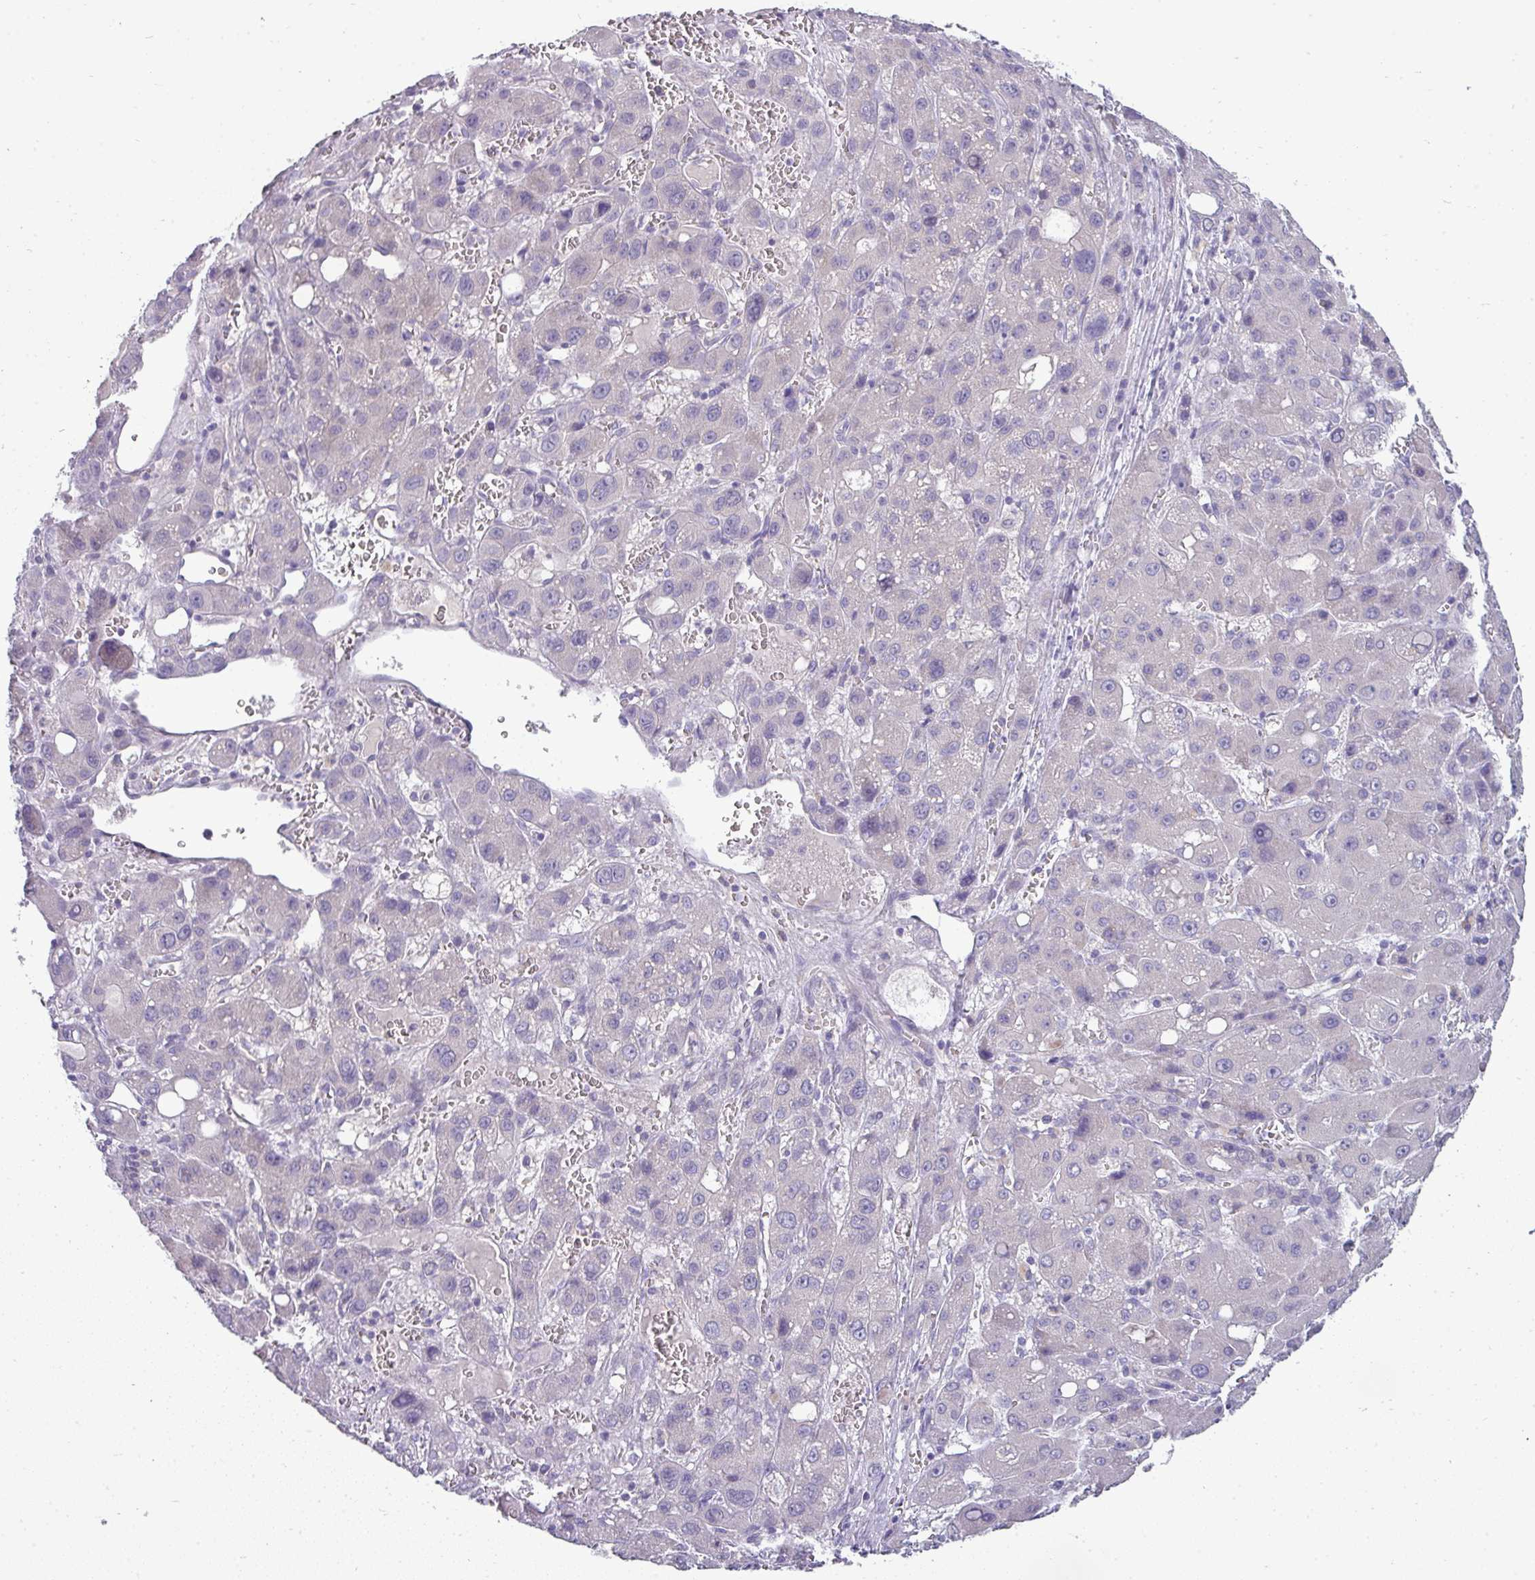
{"staining": {"intensity": "negative", "quantity": "none", "location": "none"}, "tissue": "liver cancer", "cell_type": "Tumor cells", "image_type": "cancer", "snomed": [{"axis": "morphology", "description": "Carcinoma, Hepatocellular, NOS"}, {"axis": "topography", "description": "Liver"}], "caption": "DAB (3,3'-diaminobenzidine) immunohistochemical staining of human liver hepatocellular carcinoma reveals no significant expression in tumor cells.", "gene": "ASXL3", "patient": {"sex": "male", "age": 55}}